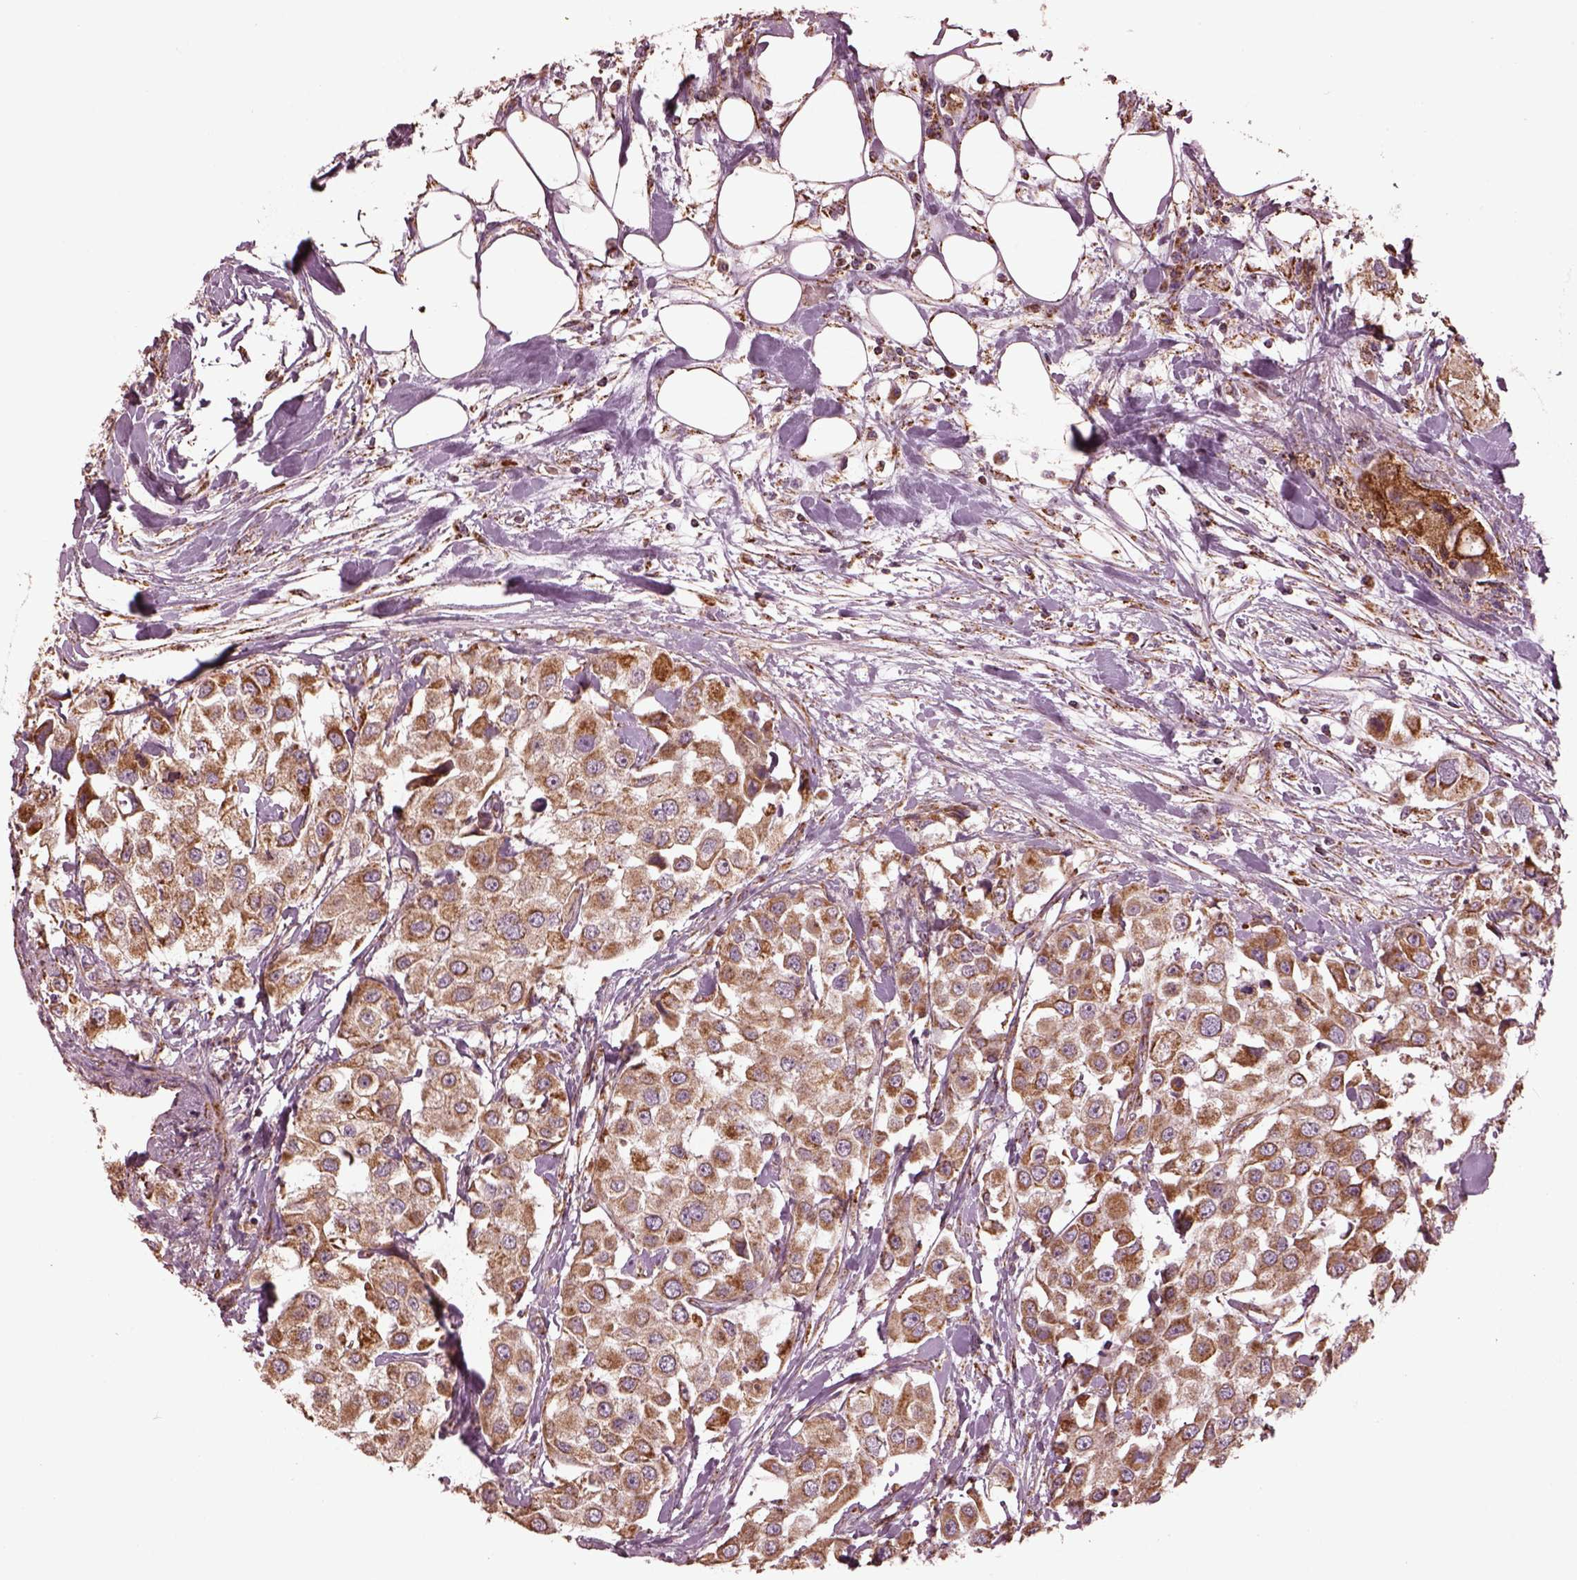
{"staining": {"intensity": "moderate", "quantity": "25%-75%", "location": "cytoplasmic/membranous"}, "tissue": "urothelial cancer", "cell_type": "Tumor cells", "image_type": "cancer", "snomed": [{"axis": "morphology", "description": "Urothelial carcinoma, High grade"}, {"axis": "topography", "description": "Urinary bladder"}], "caption": "Urothelial carcinoma (high-grade) stained with a brown dye displays moderate cytoplasmic/membranous positive staining in about 25%-75% of tumor cells.", "gene": "TMEM254", "patient": {"sex": "female", "age": 64}}